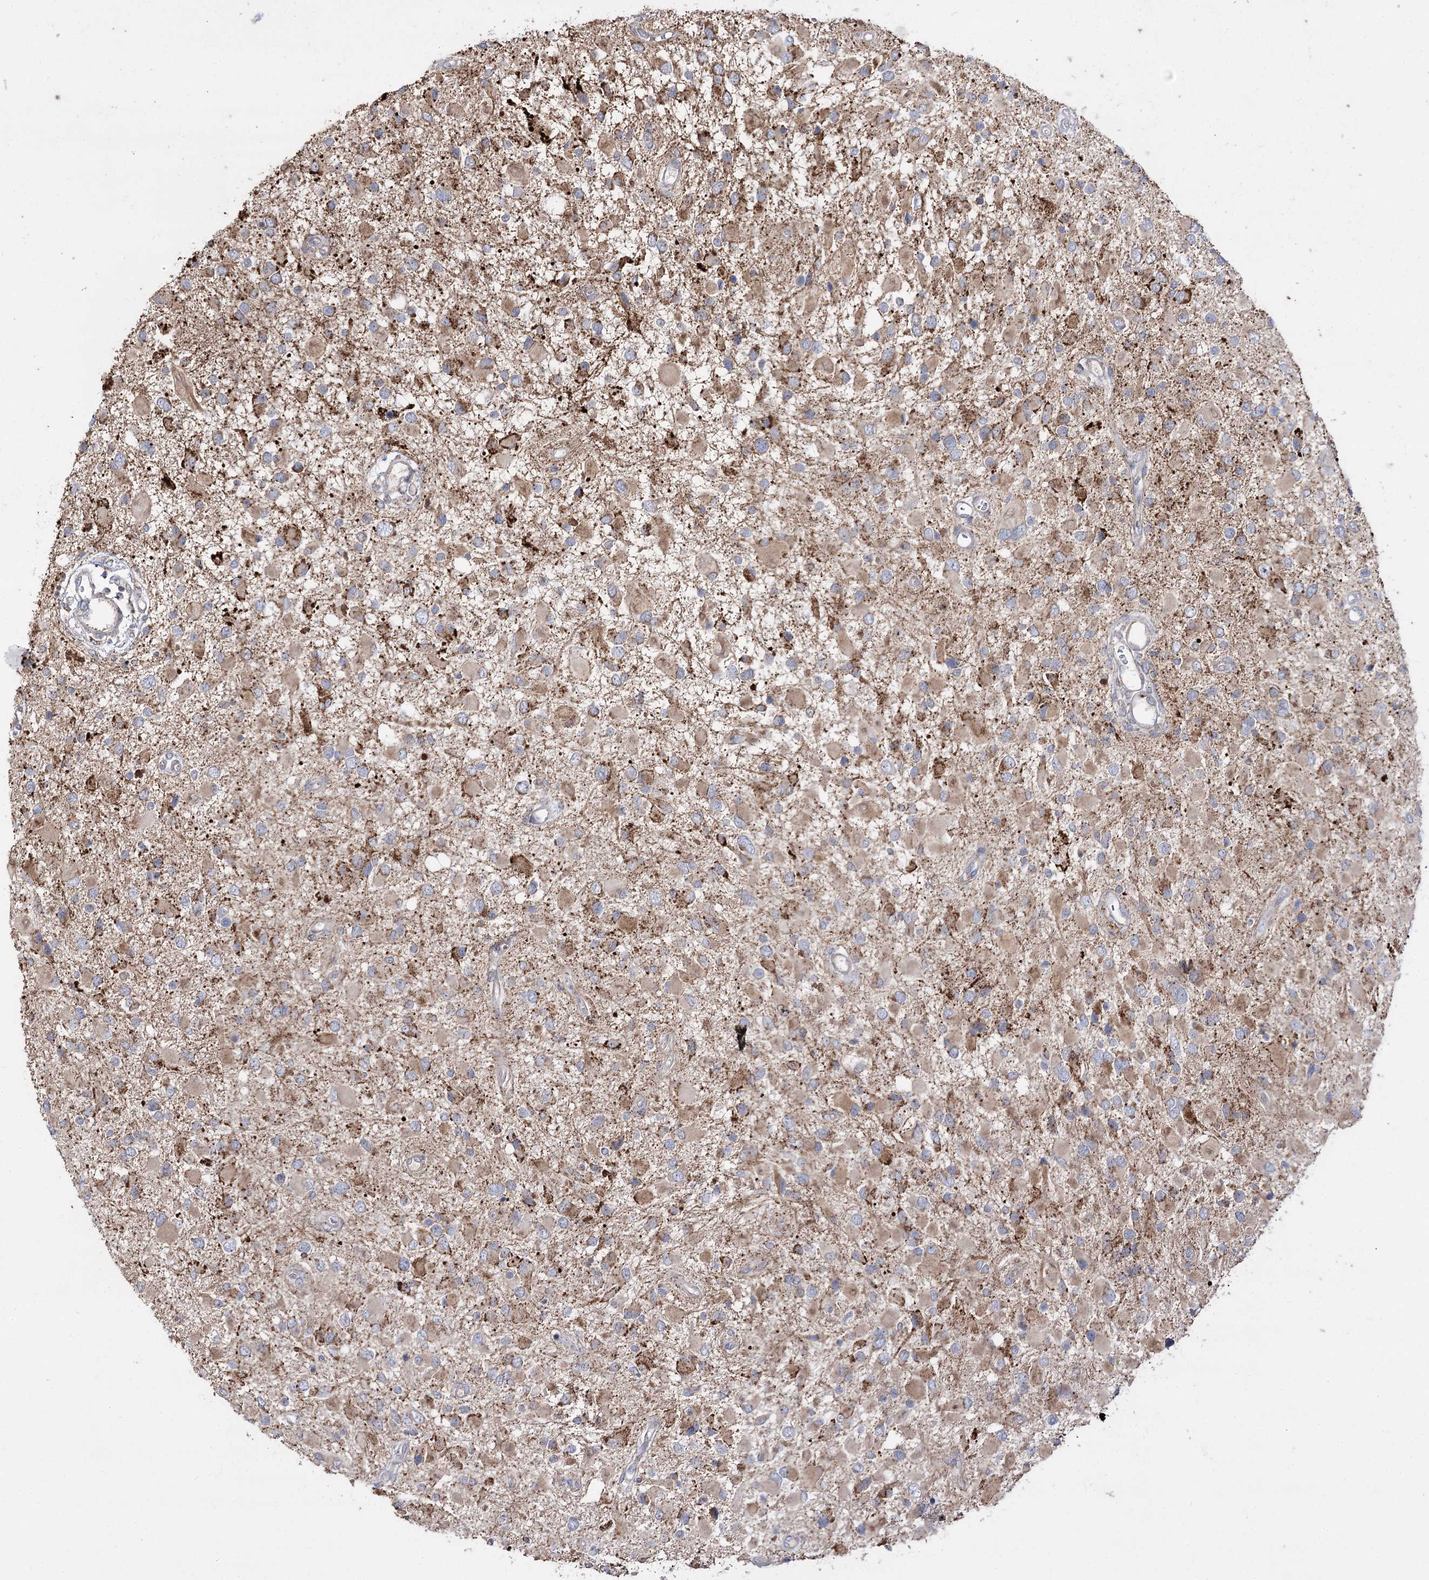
{"staining": {"intensity": "moderate", "quantity": ">75%", "location": "cytoplasmic/membranous"}, "tissue": "glioma", "cell_type": "Tumor cells", "image_type": "cancer", "snomed": [{"axis": "morphology", "description": "Glioma, malignant, High grade"}, {"axis": "topography", "description": "Brain"}], "caption": "High-magnification brightfield microscopy of glioma stained with DAB (brown) and counterstained with hematoxylin (blue). tumor cells exhibit moderate cytoplasmic/membranous positivity is identified in approximately>75% of cells. (IHC, brightfield microscopy, high magnification).", "gene": "NADK2", "patient": {"sex": "male", "age": 53}}